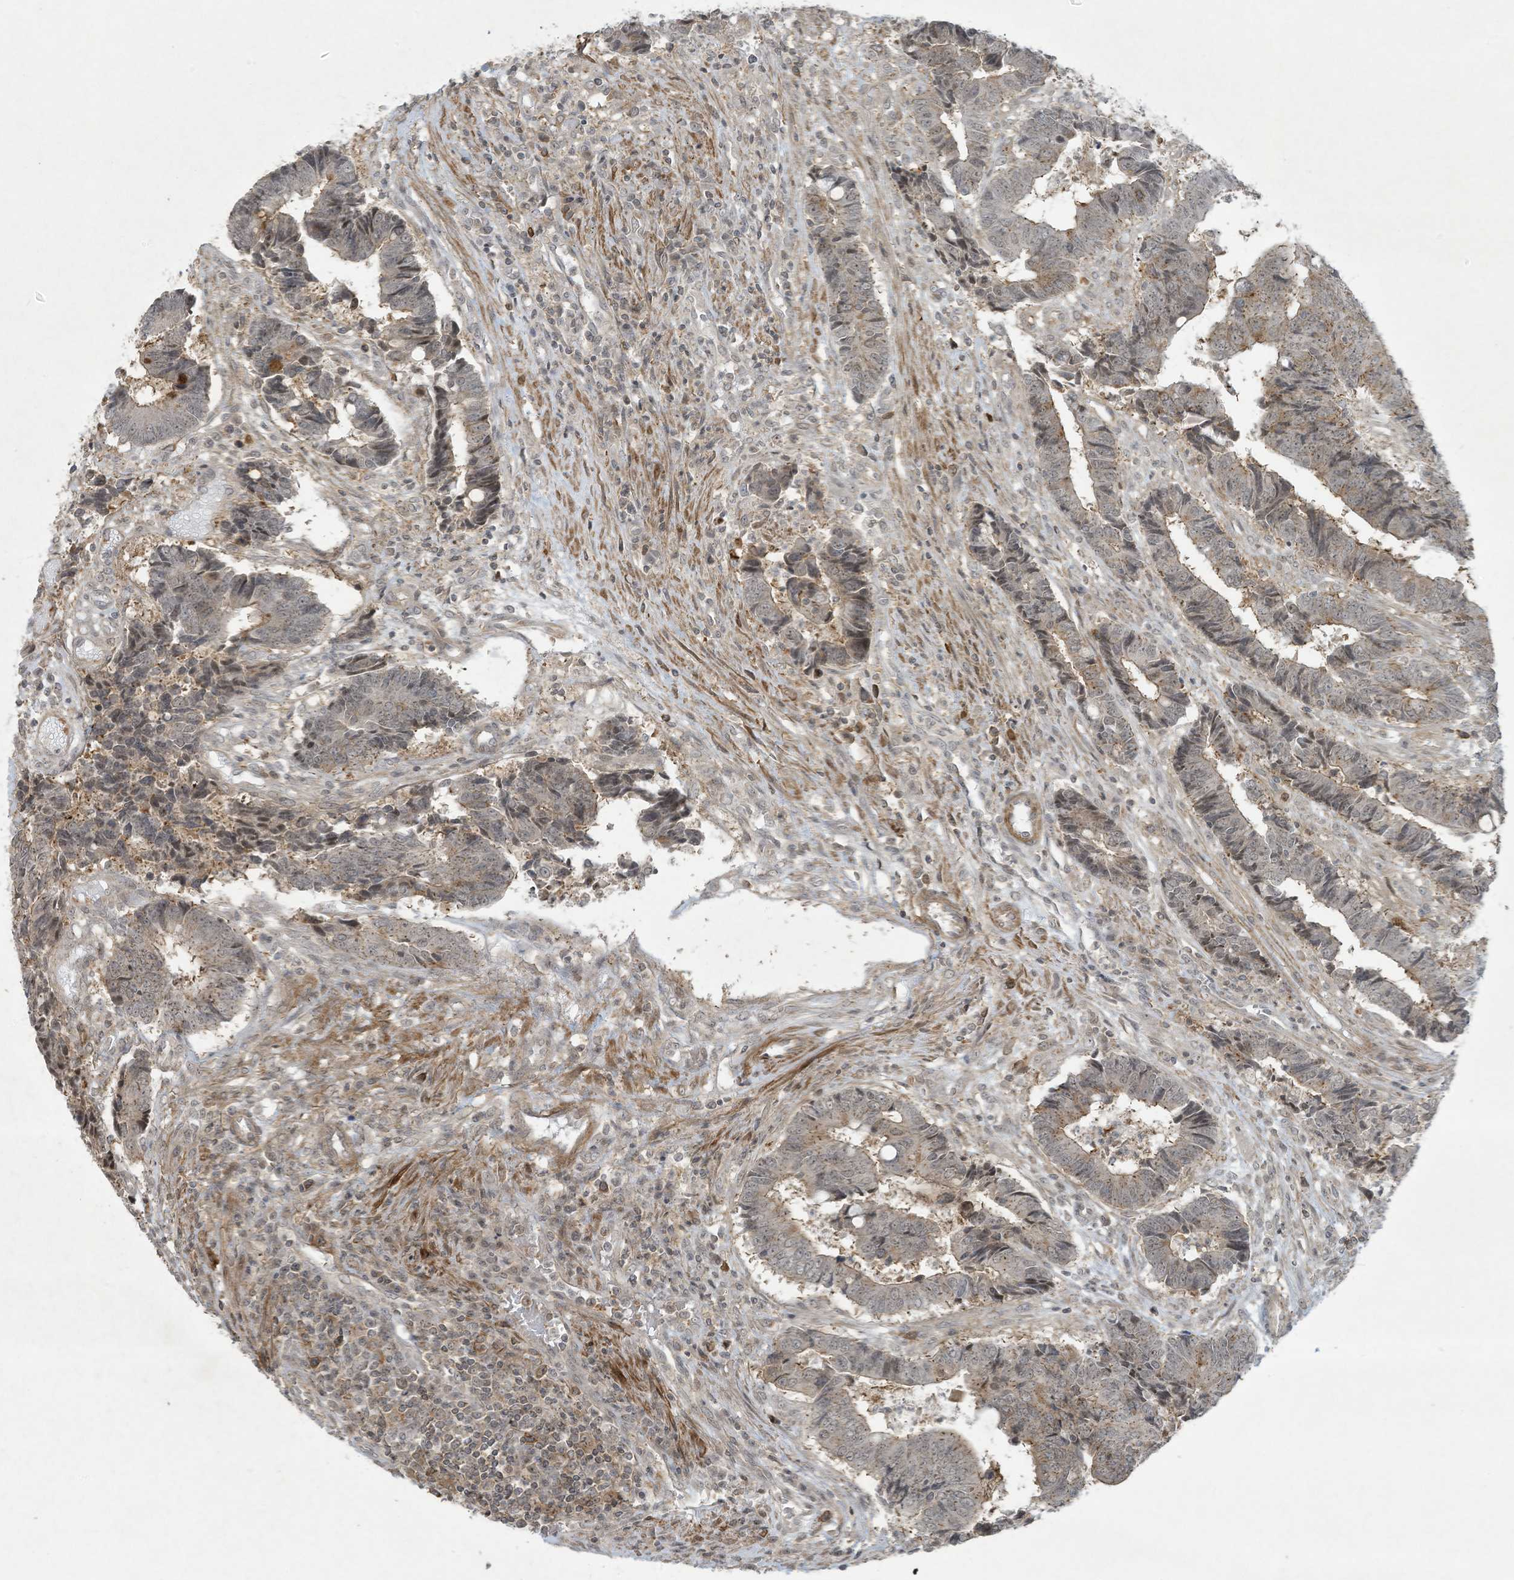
{"staining": {"intensity": "weak", "quantity": "<25%", "location": "nuclear"}, "tissue": "colorectal cancer", "cell_type": "Tumor cells", "image_type": "cancer", "snomed": [{"axis": "morphology", "description": "Adenocarcinoma, NOS"}, {"axis": "topography", "description": "Rectum"}], "caption": "Tumor cells show no significant protein positivity in colorectal adenocarcinoma.", "gene": "ZNF263", "patient": {"sex": "male", "age": 84}}